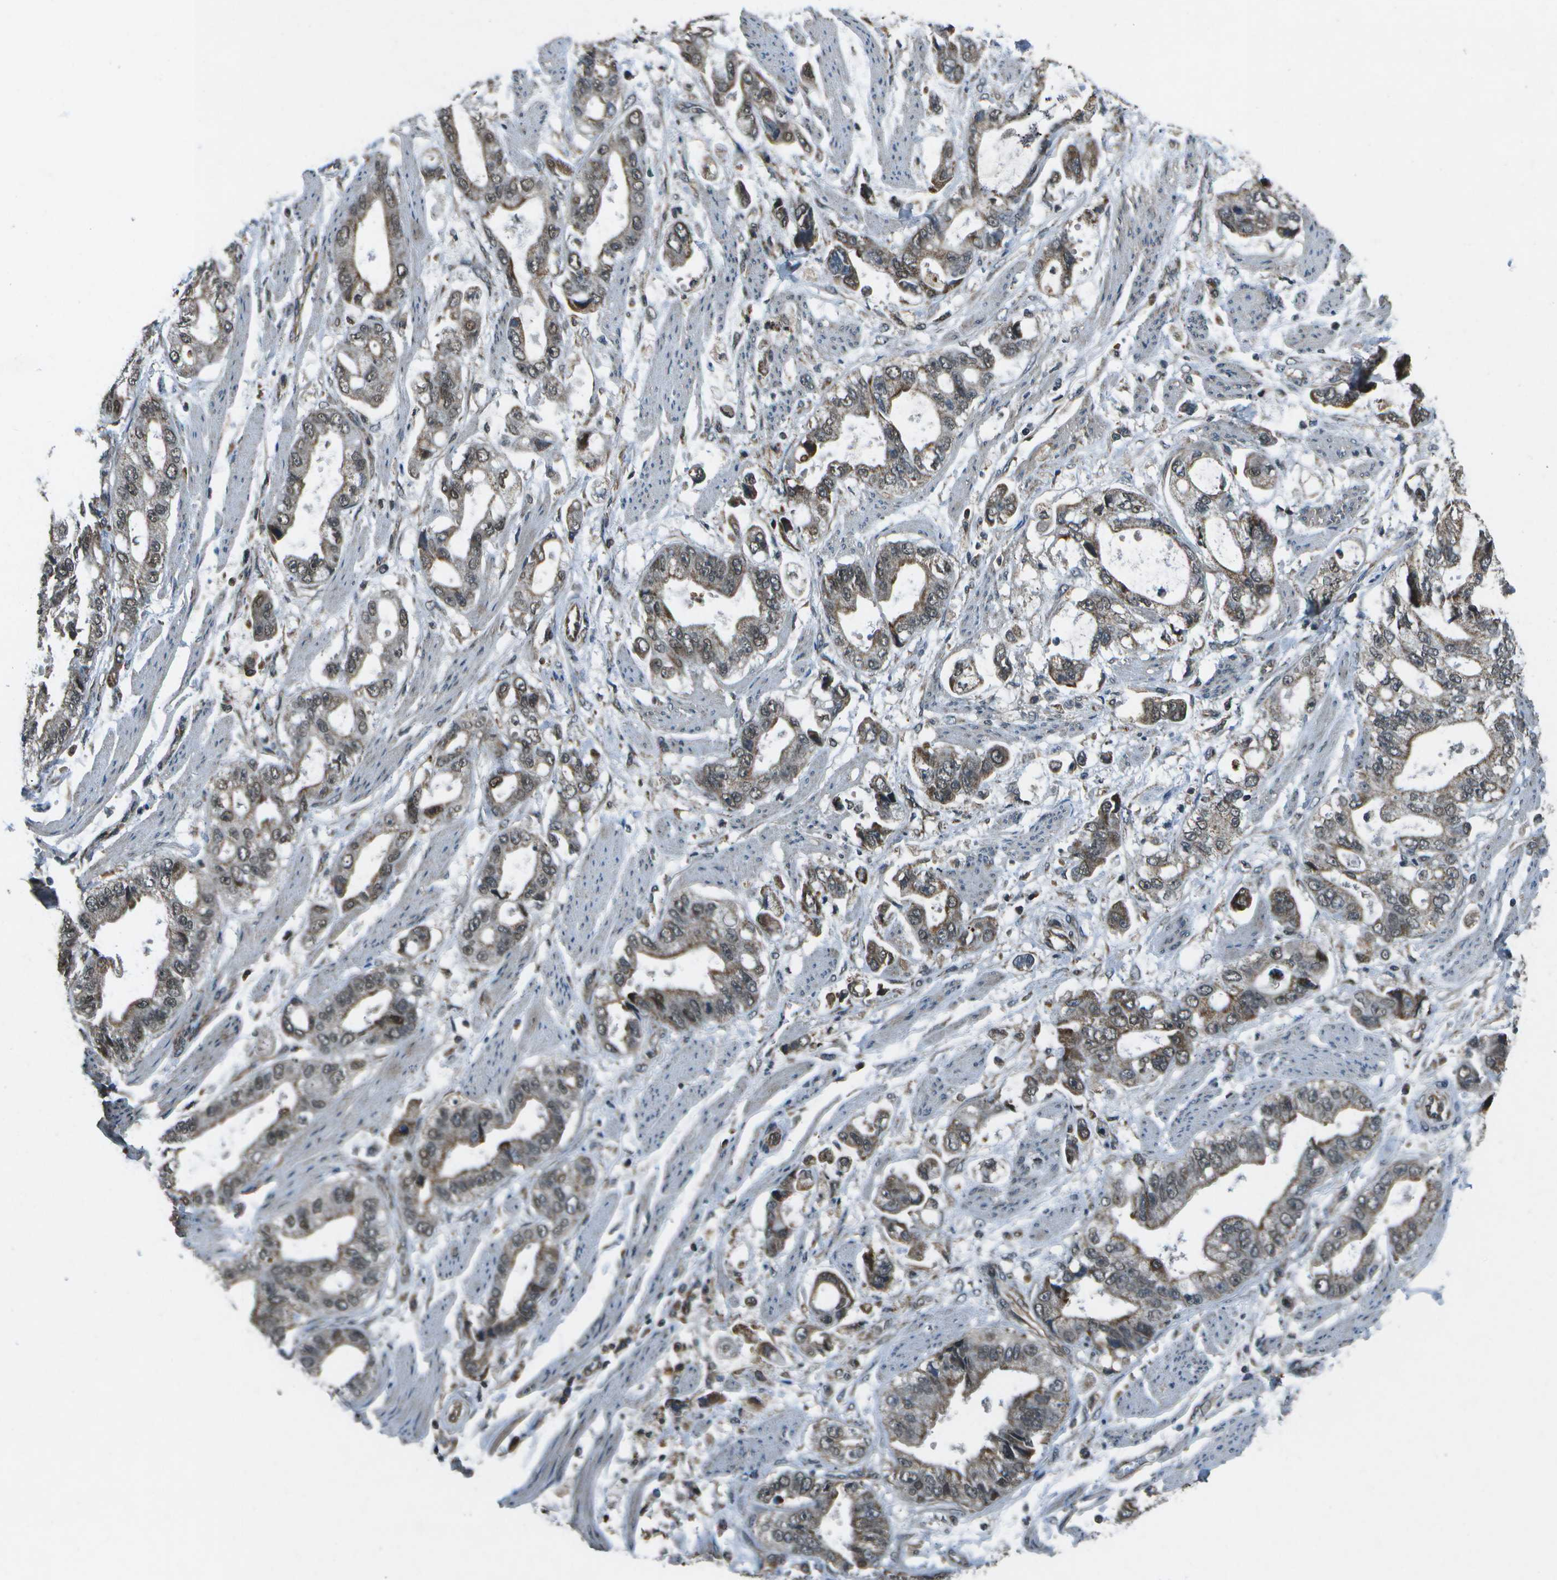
{"staining": {"intensity": "moderate", "quantity": ">75%", "location": "cytoplasmic/membranous"}, "tissue": "stomach cancer", "cell_type": "Tumor cells", "image_type": "cancer", "snomed": [{"axis": "morphology", "description": "Normal tissue, NOS"}, {"axis": "morphology", "description": "Adenocarcinoma, NOS"}, {"axis": "topography", "description": "Stomach"}], "caption": "There is medium levels of moderate cytoplasmic/membranous expression in tumor cells of stomach adenocarcinoma, as demonstrated by immunohistochemical staining (brown color).", "gene": "EIF2AK1", "patient": {"sex": "male", "age": 62}}